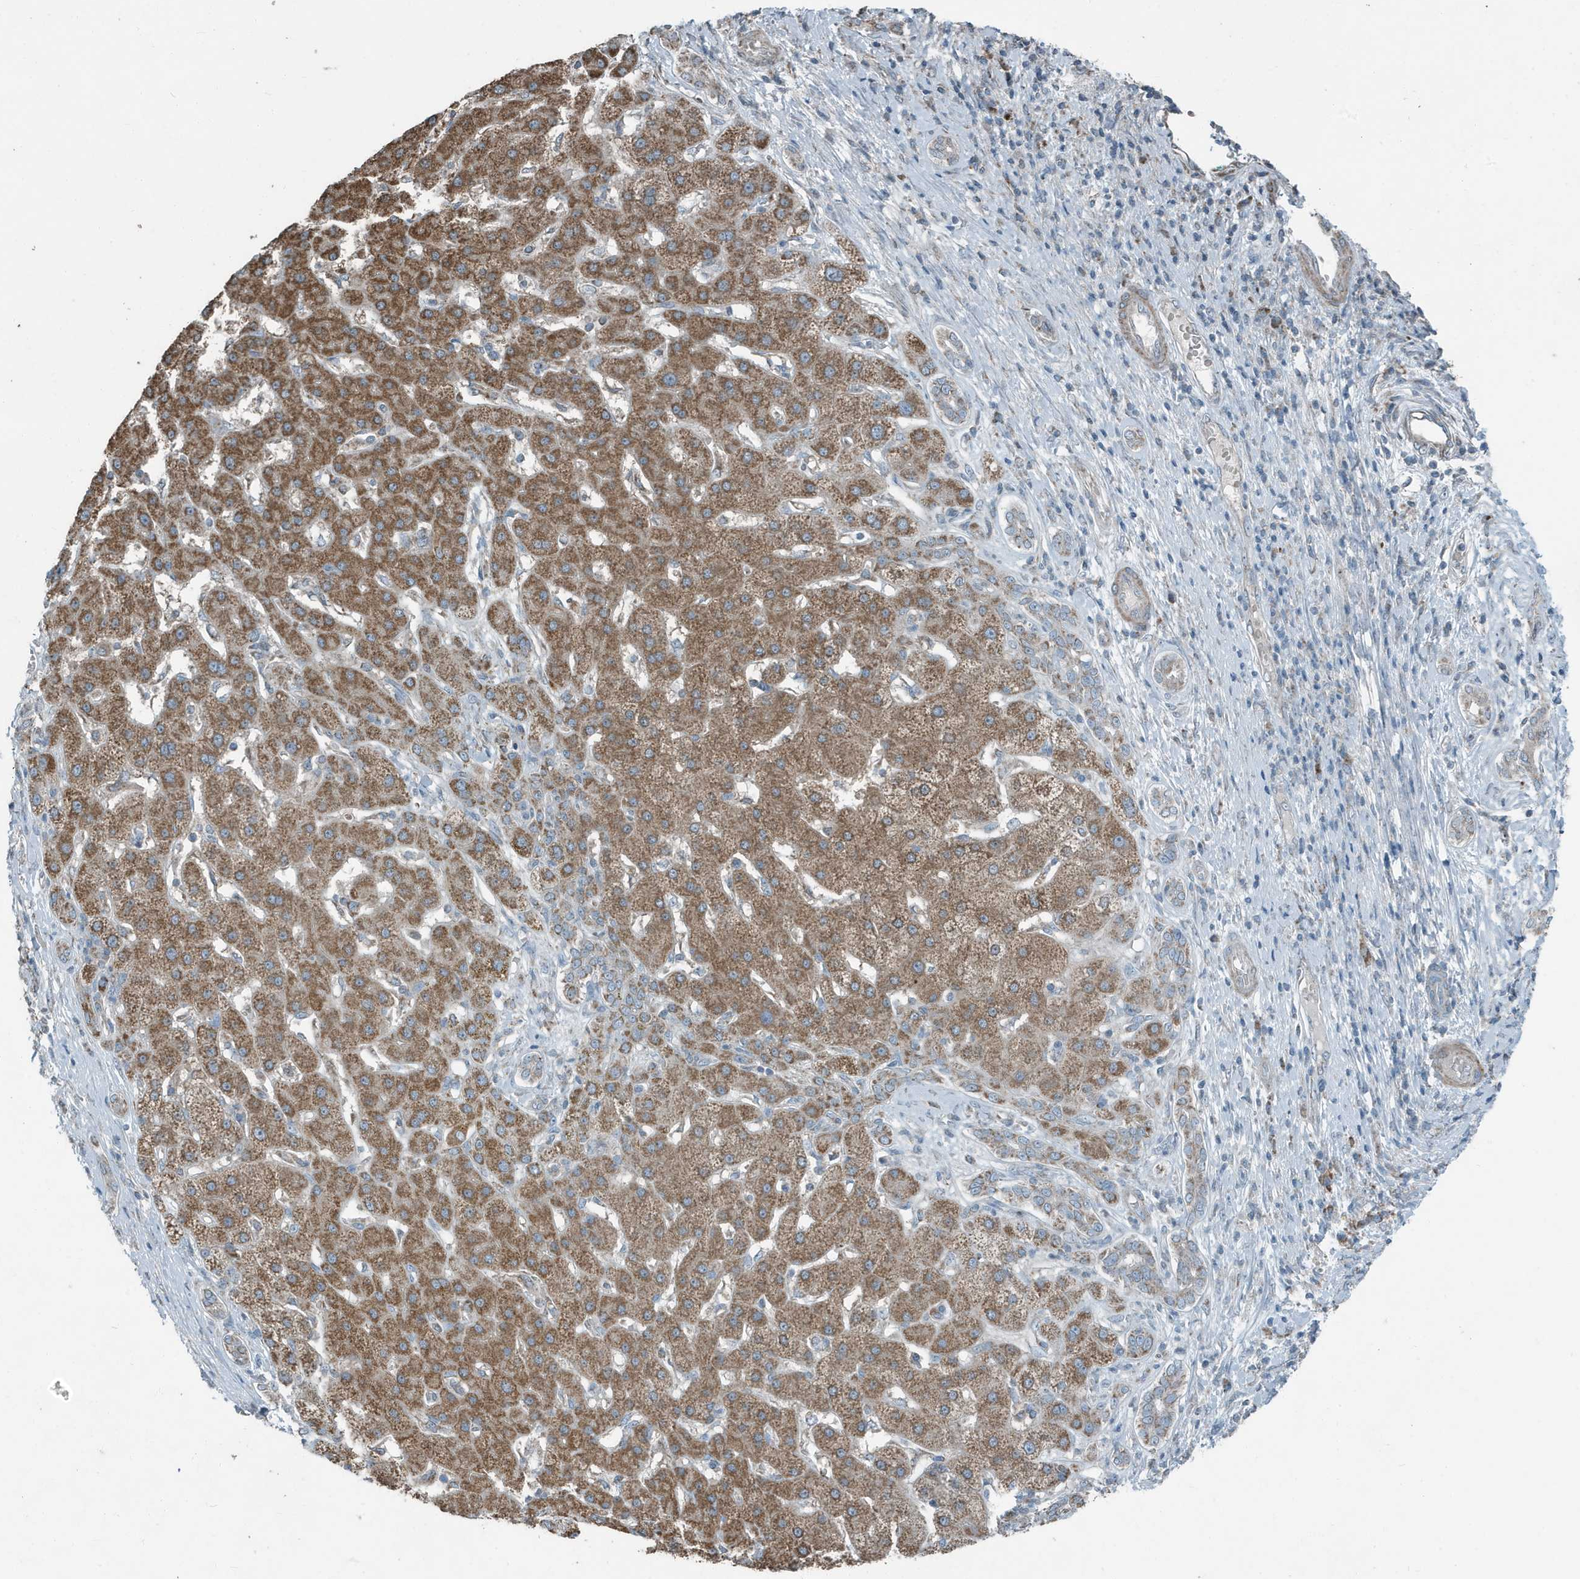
{"staining": {"intensity": "moderate", "quantity": ">75%", "location": "cytoplasmic/membranous"}, "tissue": "liver cancer", "cell_type": "Tumor cells", "image_type": "cancer", "snomed": [{"axis": "morphology", "description": "Carcinoma, Hepatocellular, NOS"}, {"axis": "topography", "description": "Liver"}], "caption": "Brown immunohistochemical staining in human liver hepatocellular carcinoma exhibits moderate cytoplasmic/membranous expression in approximately >75% of tumor cells. (DAB (3,3'-diaminobenzidine) = brown stain, brightfield microscopy at high magnification).", "gene": "MT-CYB", "patient": {"sex": "male", "age": 65}}